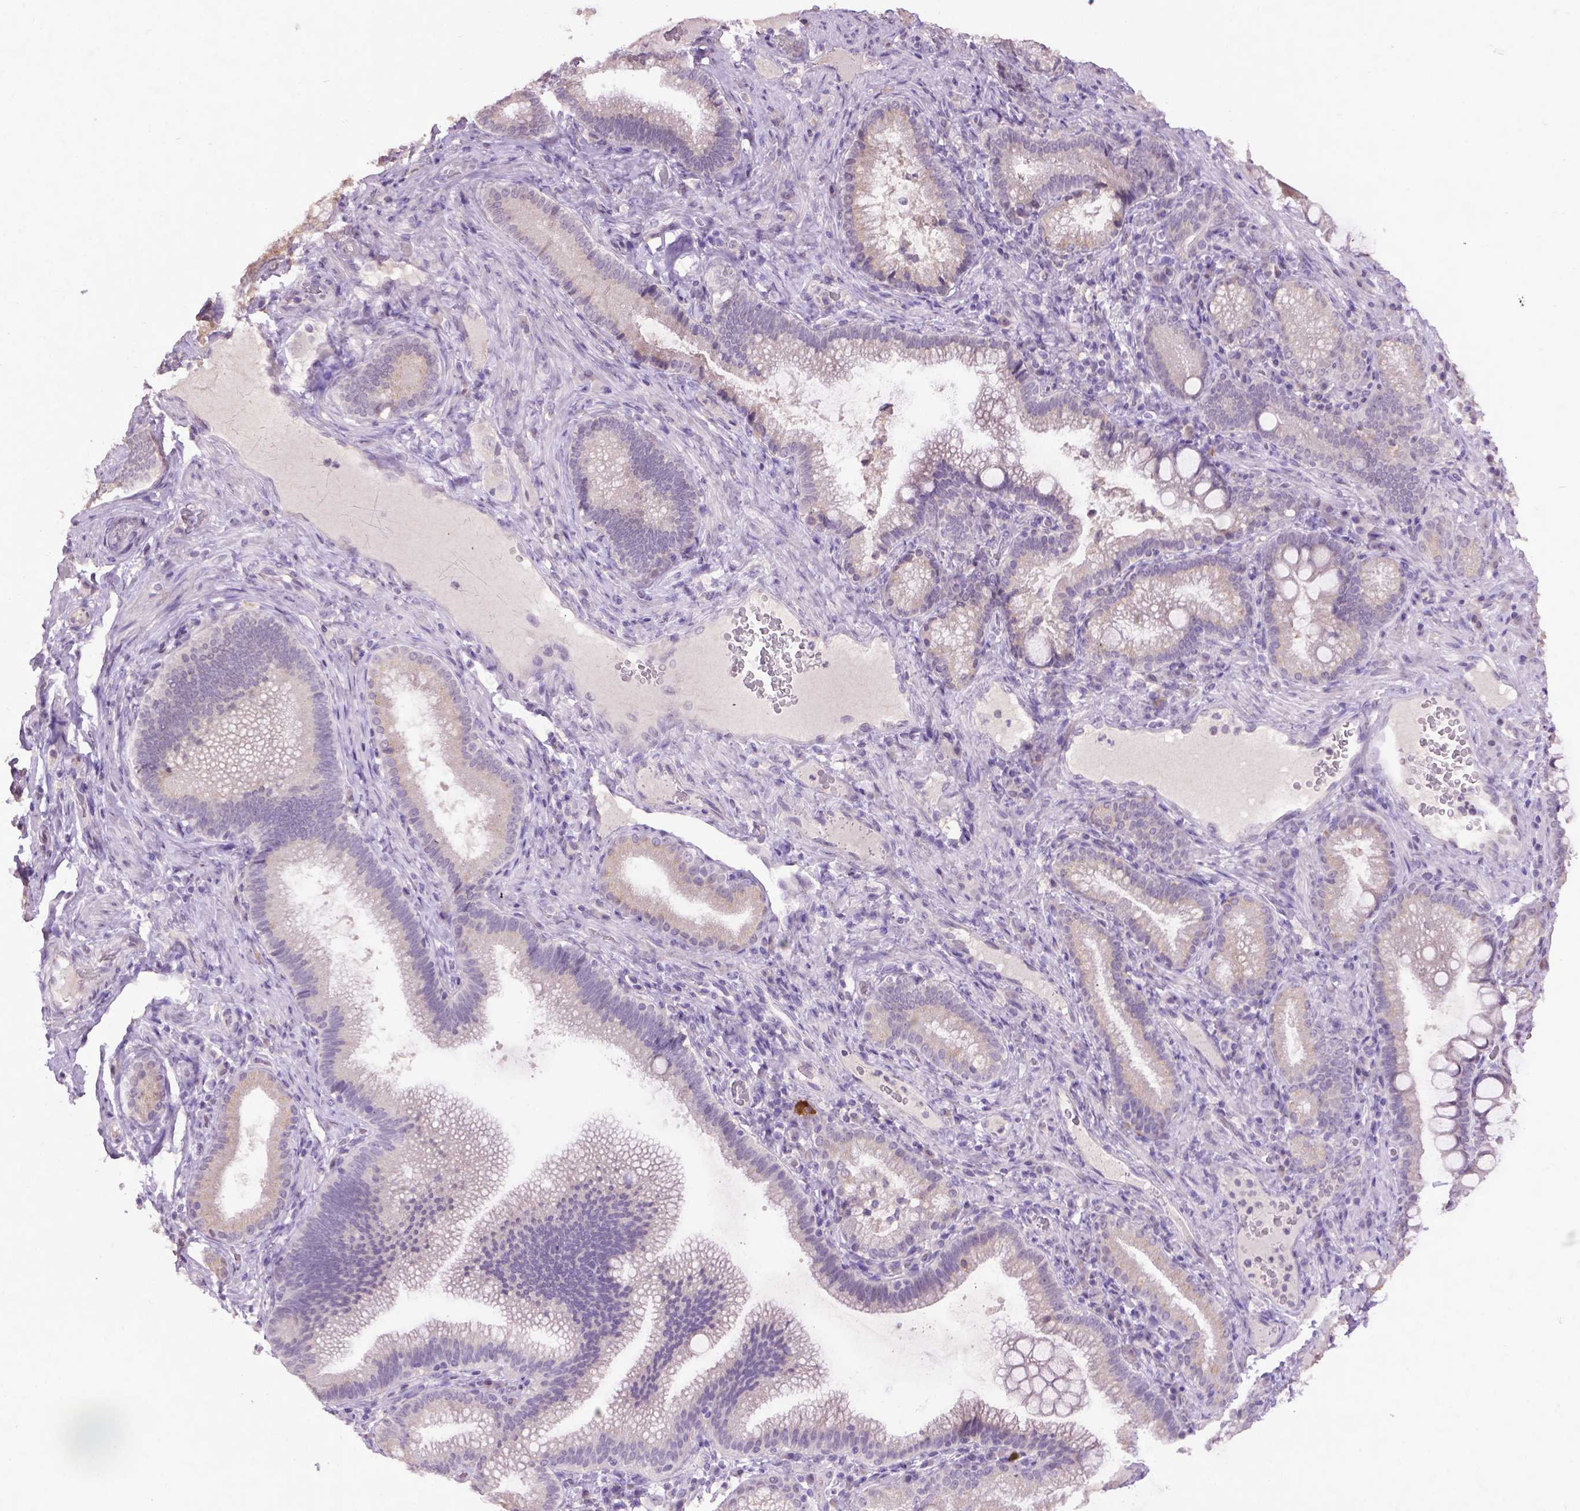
{"staining": {"intensity": "weak", "quantity": "<25%", "location": "cytoplasmic/membranous"}, "tissue": "duodenum", "cell_type": "Glandular cells", "image_type": "normal", "snomed": [{"axis": "morphology", "description": "Normal tissue, NOS"}, {"axis": "topography", "description": "Pancreas"}, {"axis": "topography", "description": "Duodenum"}], "caption": "Immunohistochemistry (IHC) micrograph of unremarkable duodenum: human duodenum stained with DAB displays no significant protein positivity in glandular cells.", "gene": "CPM", "patient": {"sex": "male", "age": 59}}